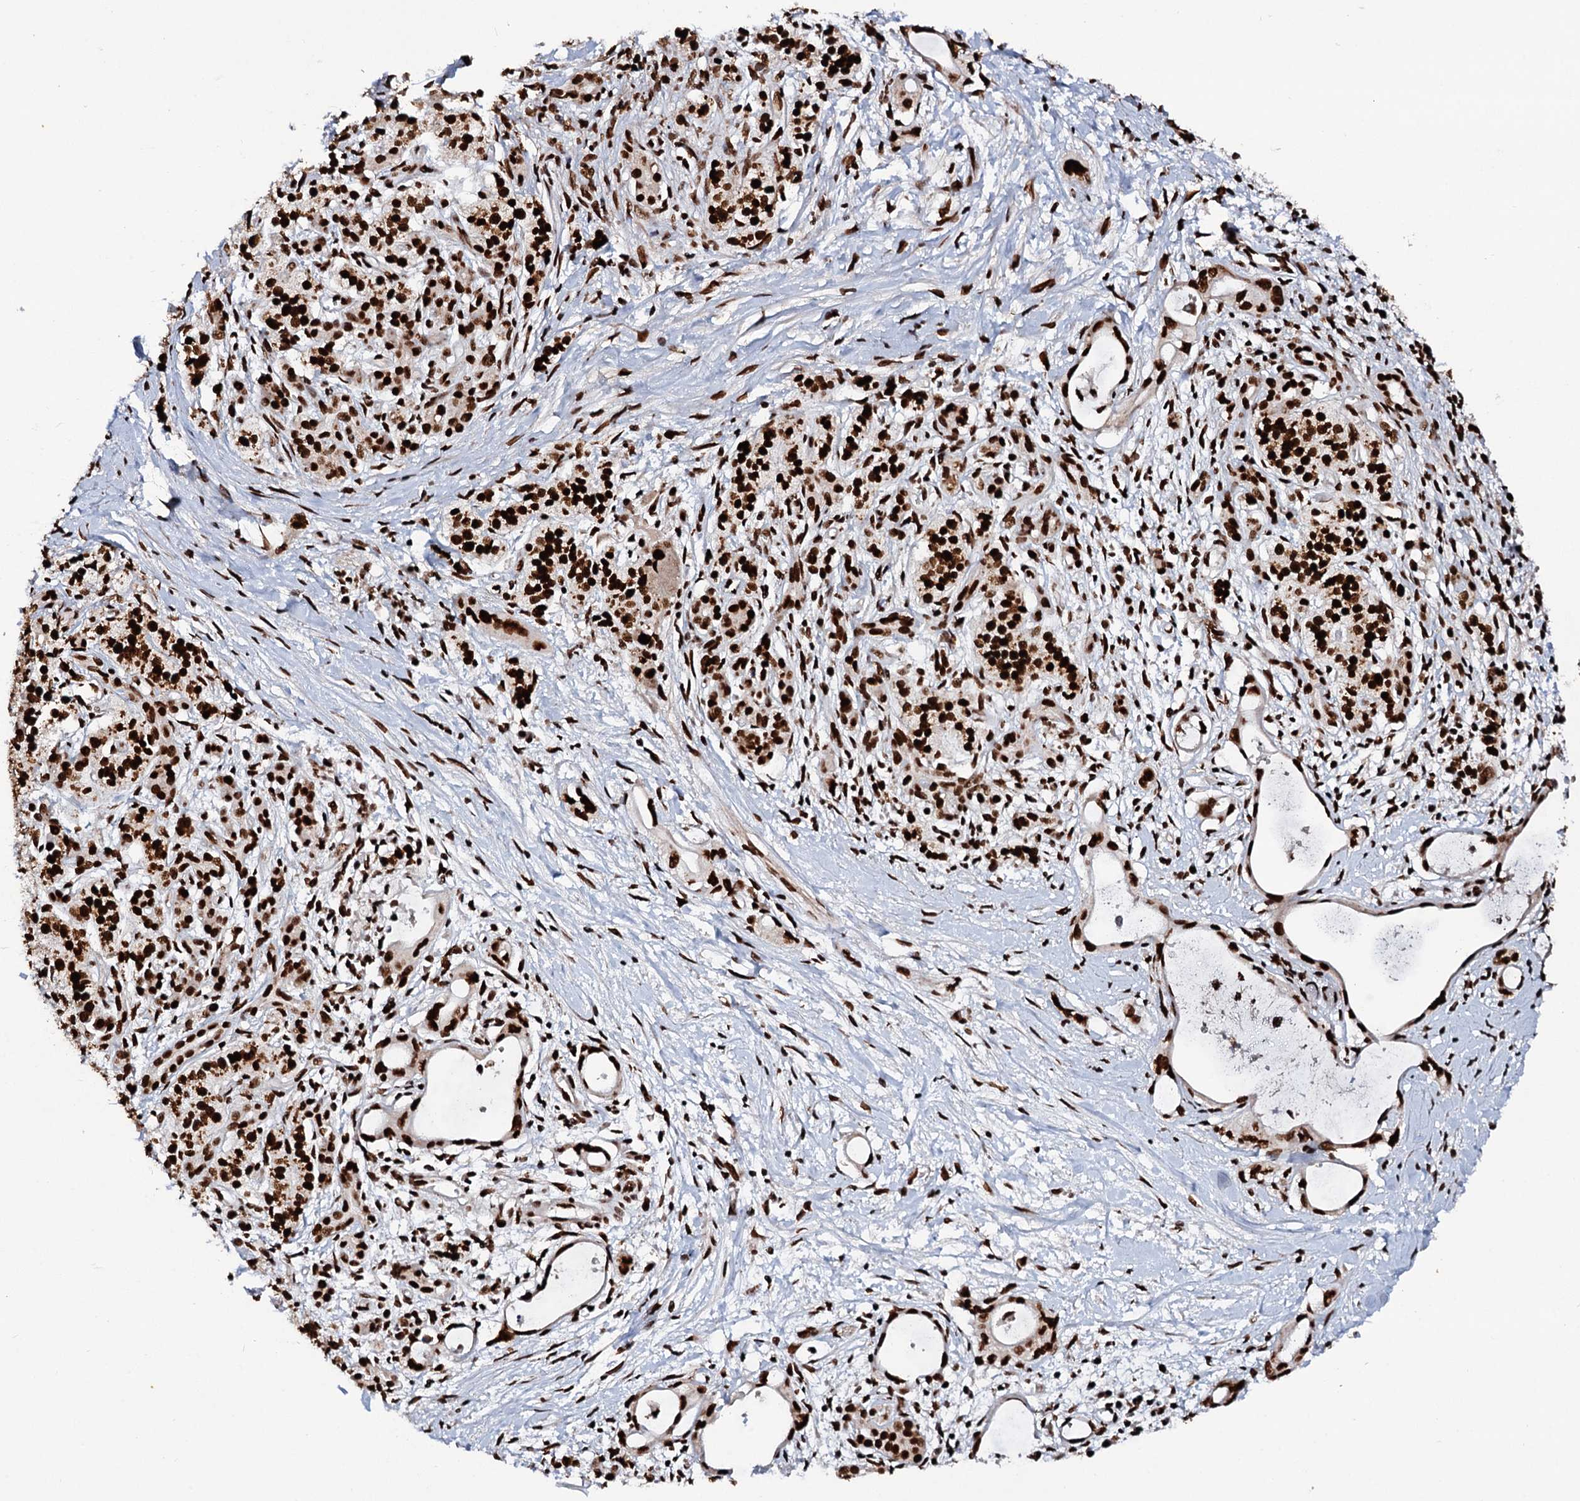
{"staining": {"intensity": "strong", "quantity": ">75%", "location": "nuclear"}, "tissue": "pancreatic cancer", "cell_type": "Tumor cells", "image_type": "cancer", "snomed": [{"axis": "morphology", "description": "Adenocarcinoma, NOS"}, {"axis": "topography", "description": "Pancreas"}], "caption": "This histopathology image reveals IHC staining of pancreatic cancer (adenocarcinoma), with high strong nuclear staining in about >75% of tumor cells.", "gene": "MATR3", "patient": {"sex": "male", "age": 72}}